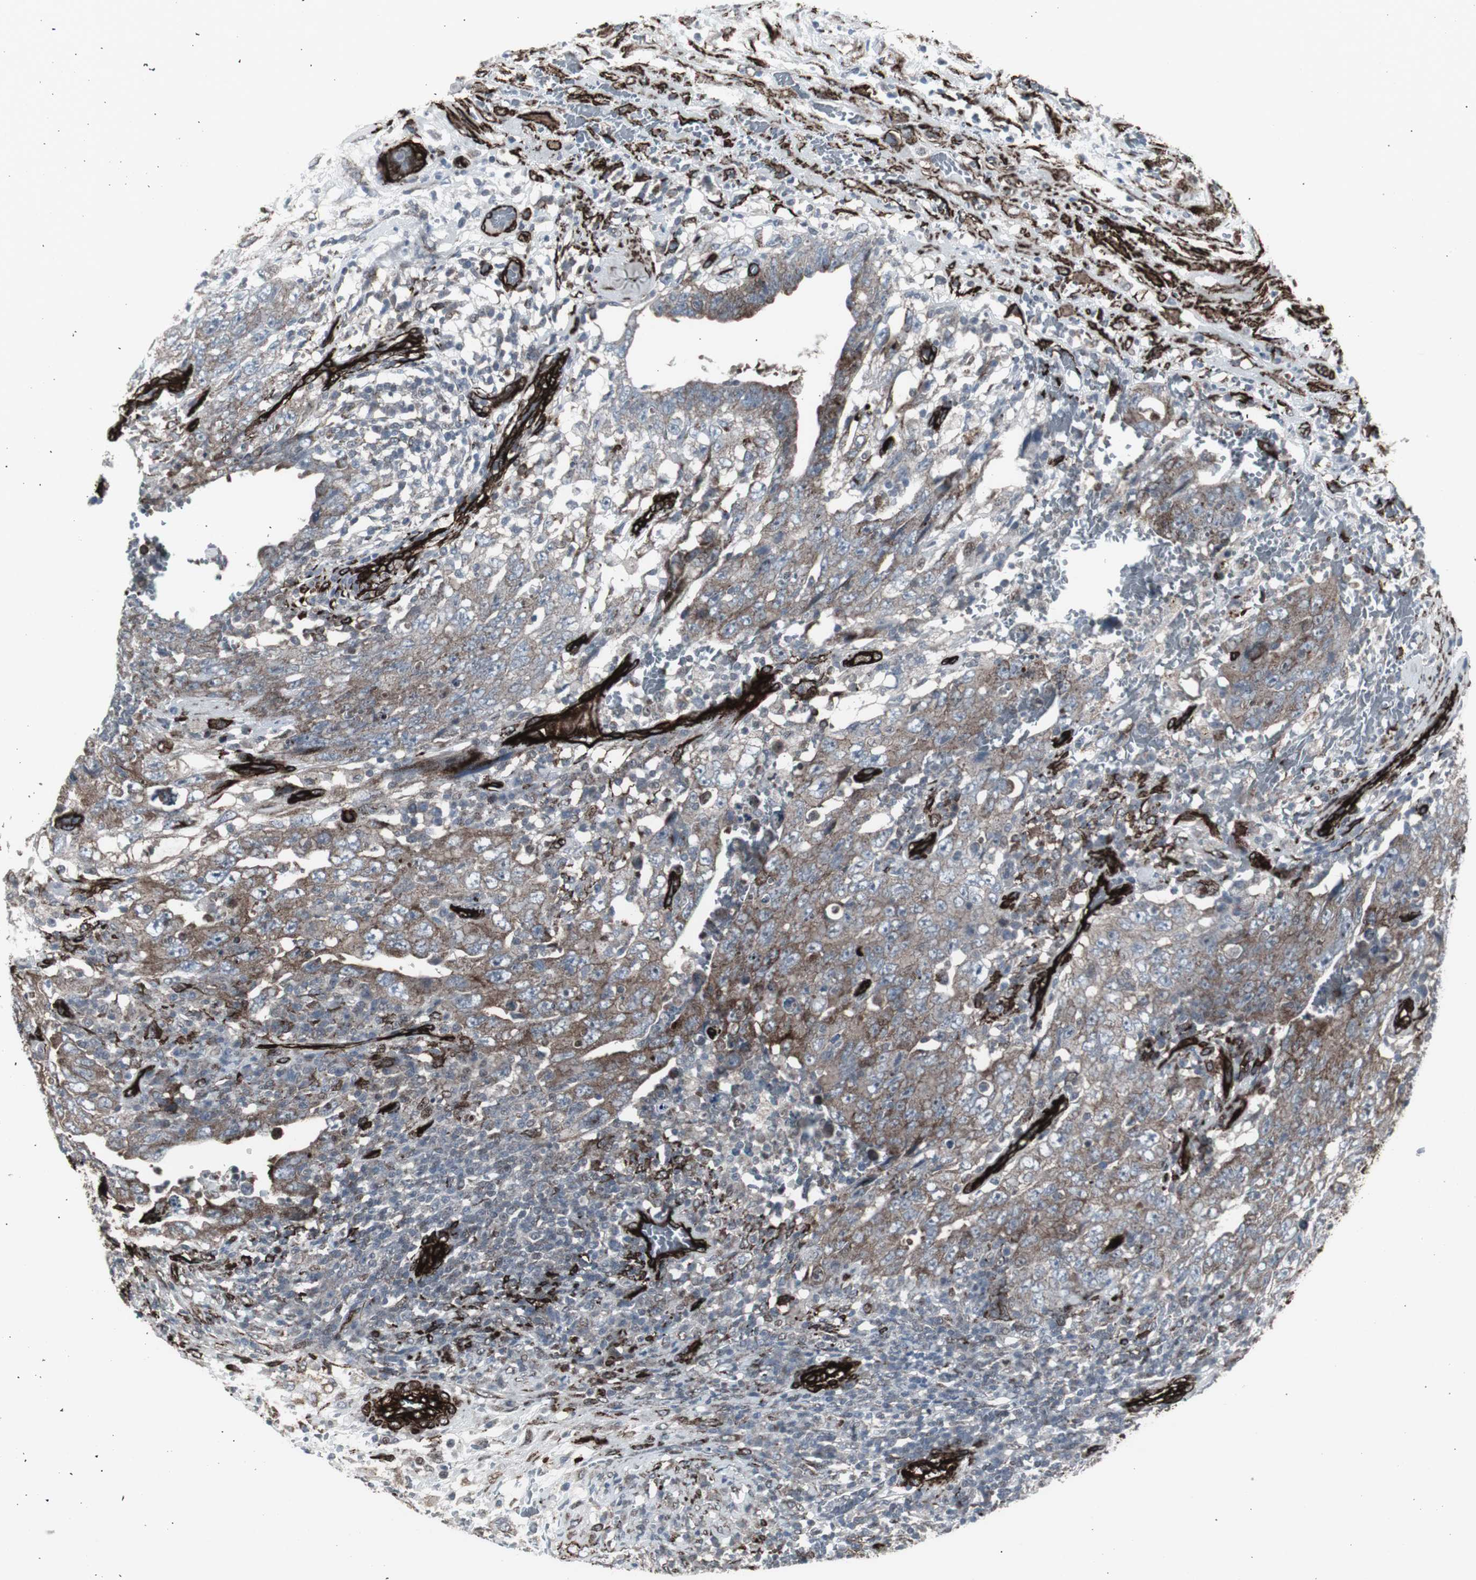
{"staining": {"intensity": "weak", "quantity": "25%-75%", "location": "cytoplasmic/membranous"}, "tissue": "testis cancer", "cell_type": "Tumor cells", "image_type": "cancer", "snomed": [{"axis": "morphology", "description": "Carcinoma, Embryonal, NOS"}, {"axis": "topography", "description": "Testis"}], "caption": "The photomicrograph shows immunohistochemical staining of testis cancer (embryonal carcinoma). There is weak cytoplasmic/membranous staining is identified in approximately 25%-75% of tumor cells.", "gene": "PDGFA", "patient": {"sex": "male", "age": 26}}